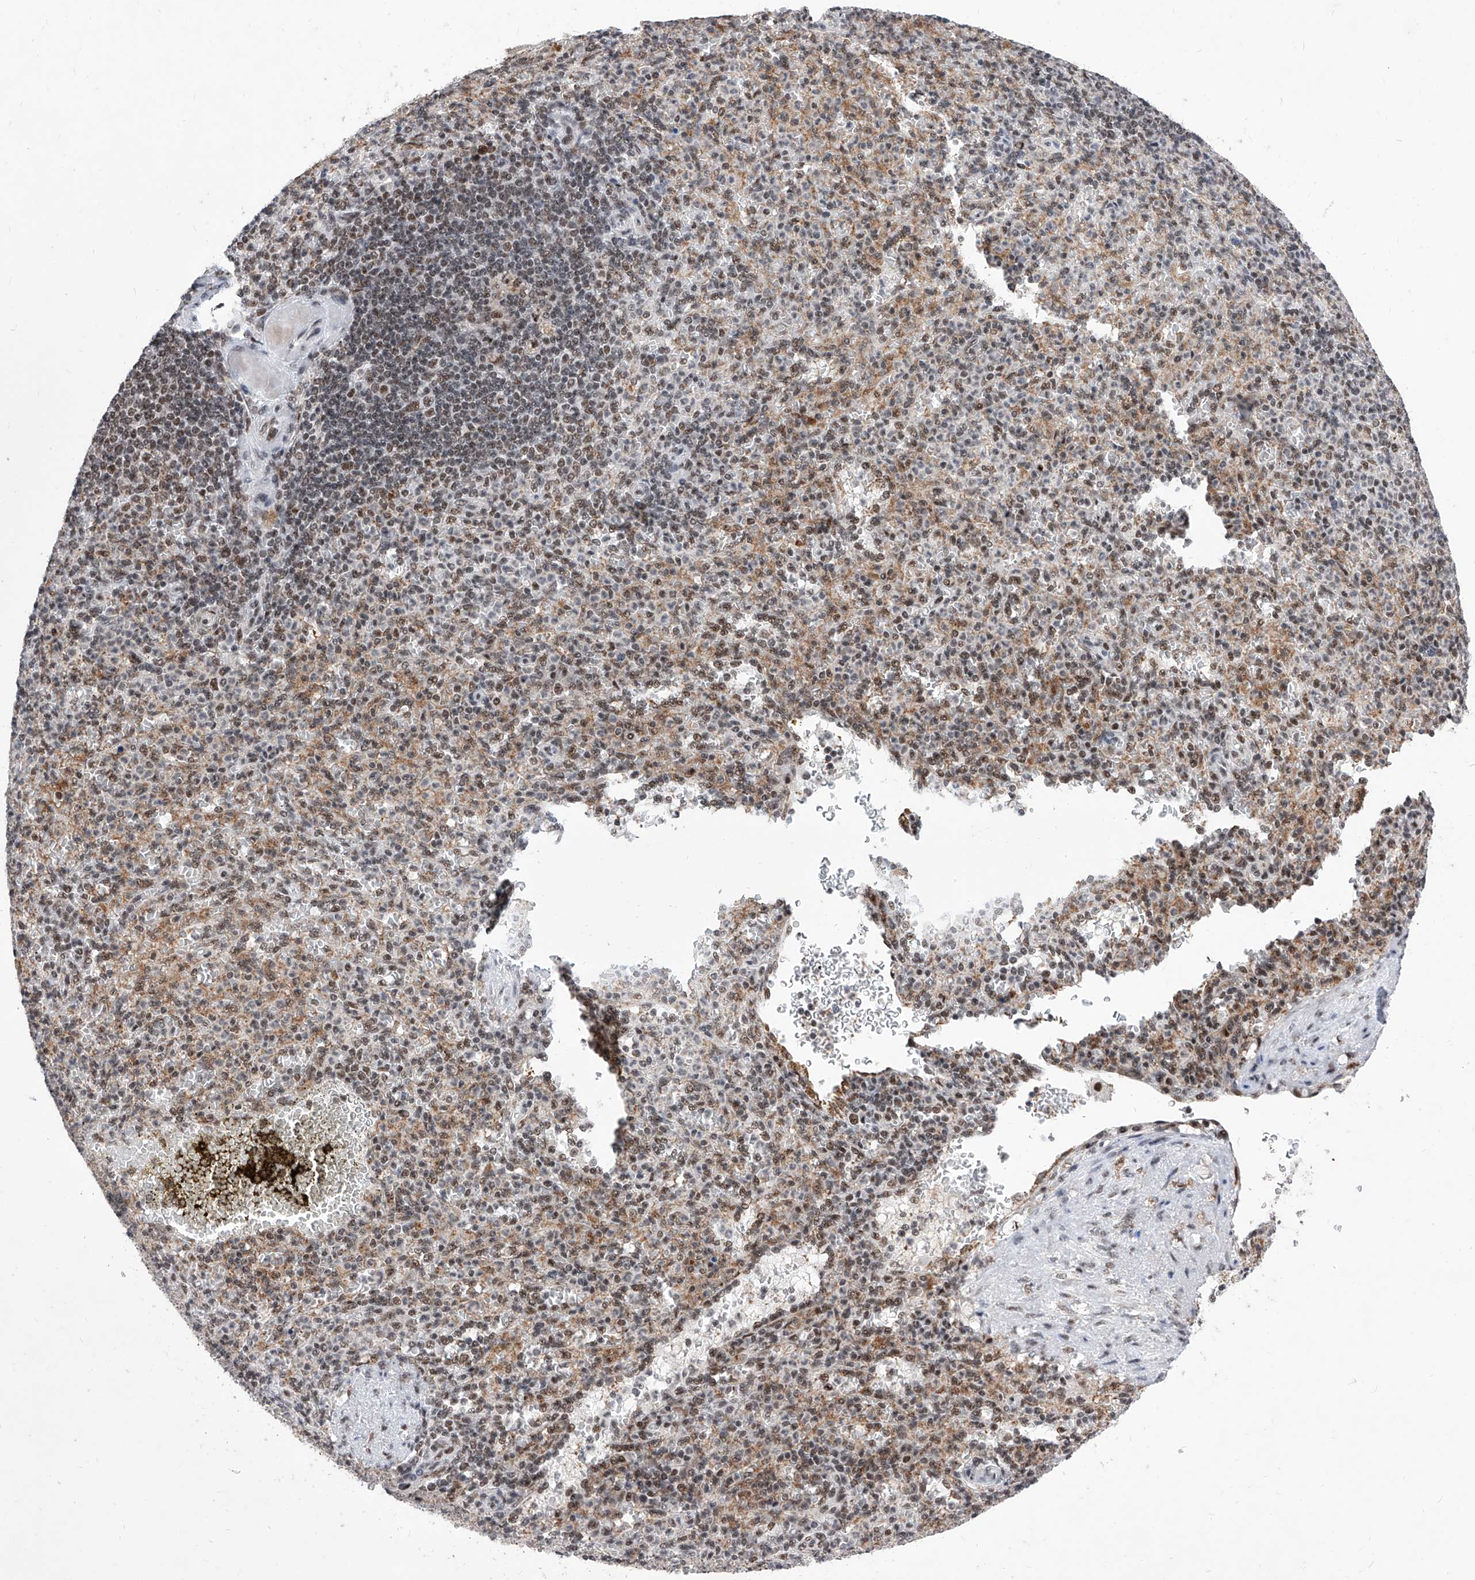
{"staining": {"intensity": "weak", "quantity": ">75%", "location": "nuclear"}, "tissue": "spleen", "cell_type": "Cells in red pulp", "image_type": "normal", "snomed": [{"axis": "morphology", "description": "Normal tissue, NOS"}, {"axis": "topography", "description": "Spleen"}], "caption": "IHC micrograph of normal spleen: human spleen stained using immunohistochemistry shows low levels of weak protein expression localized specifically in the nuclear of cells in red pulp, appearing as a nuclear brown color.", "gene": "PHF5A", "patient": {"sex": "female", "age": 74}}